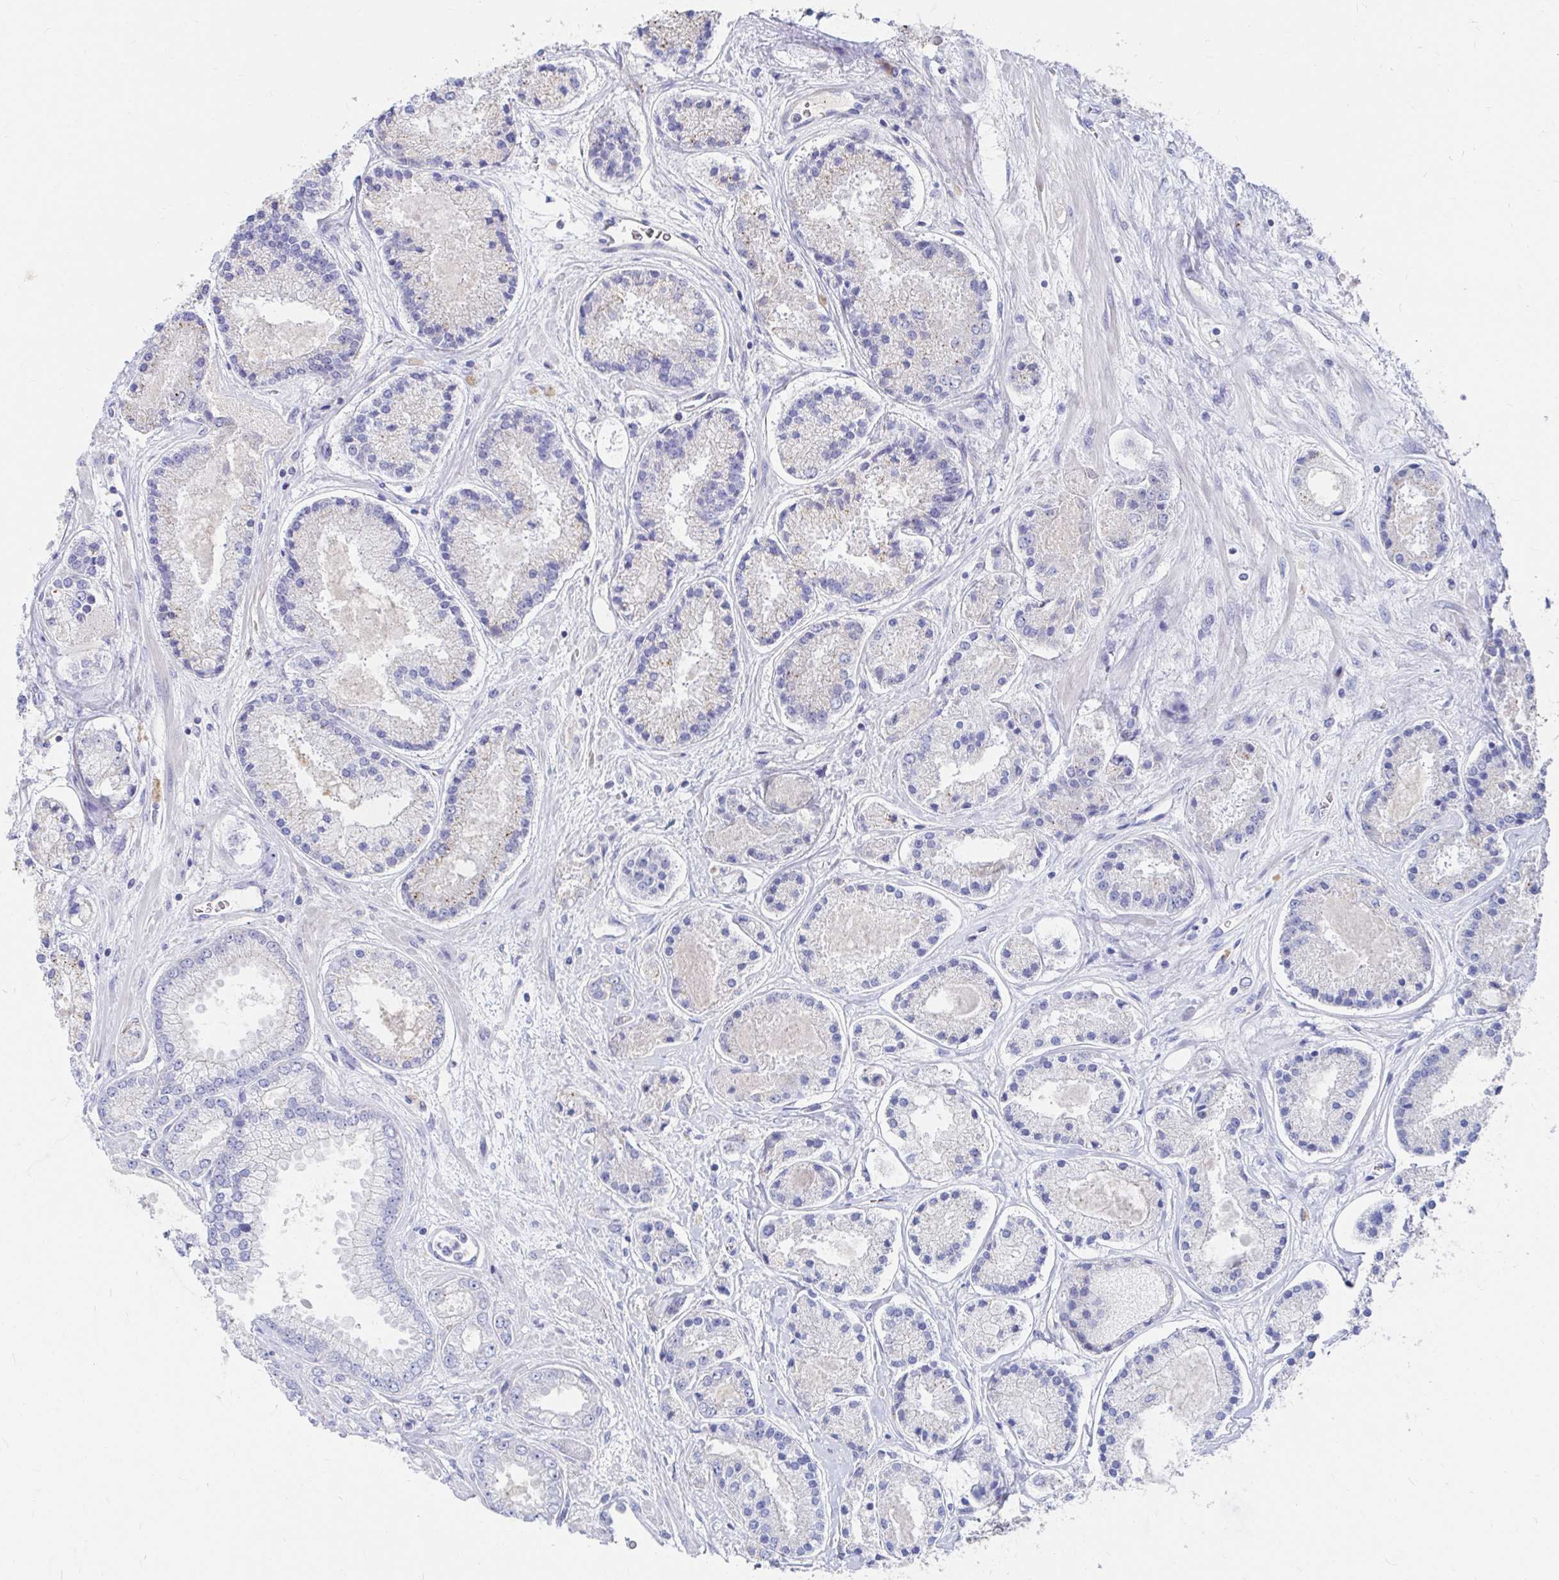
{"staining": {"intensity": "negative", "quantity": "none", "location": "none"}, "tissue": "prostate cancer", "cell_type": "Tumor cells", "image_type": "cancer", "snomed": [{"axis": "morphology", "description": "Adenocarcinoma, High grade"}, {"axis": "topography", "description": "Prostate"}], "caption": "Immunohistochemistry histopathology image of human prostate cancer stained for a protein (brown), which displays no positivity in tumor cells. Brightfield microscopy of immunohistochemistry stained with DAB (3,3'-diaminobenzidine) (brown) and hematoxylin (blue), captured at high magnification.", "gene": "LAMC3", "patient": {"sex": "male", "age": 67}}